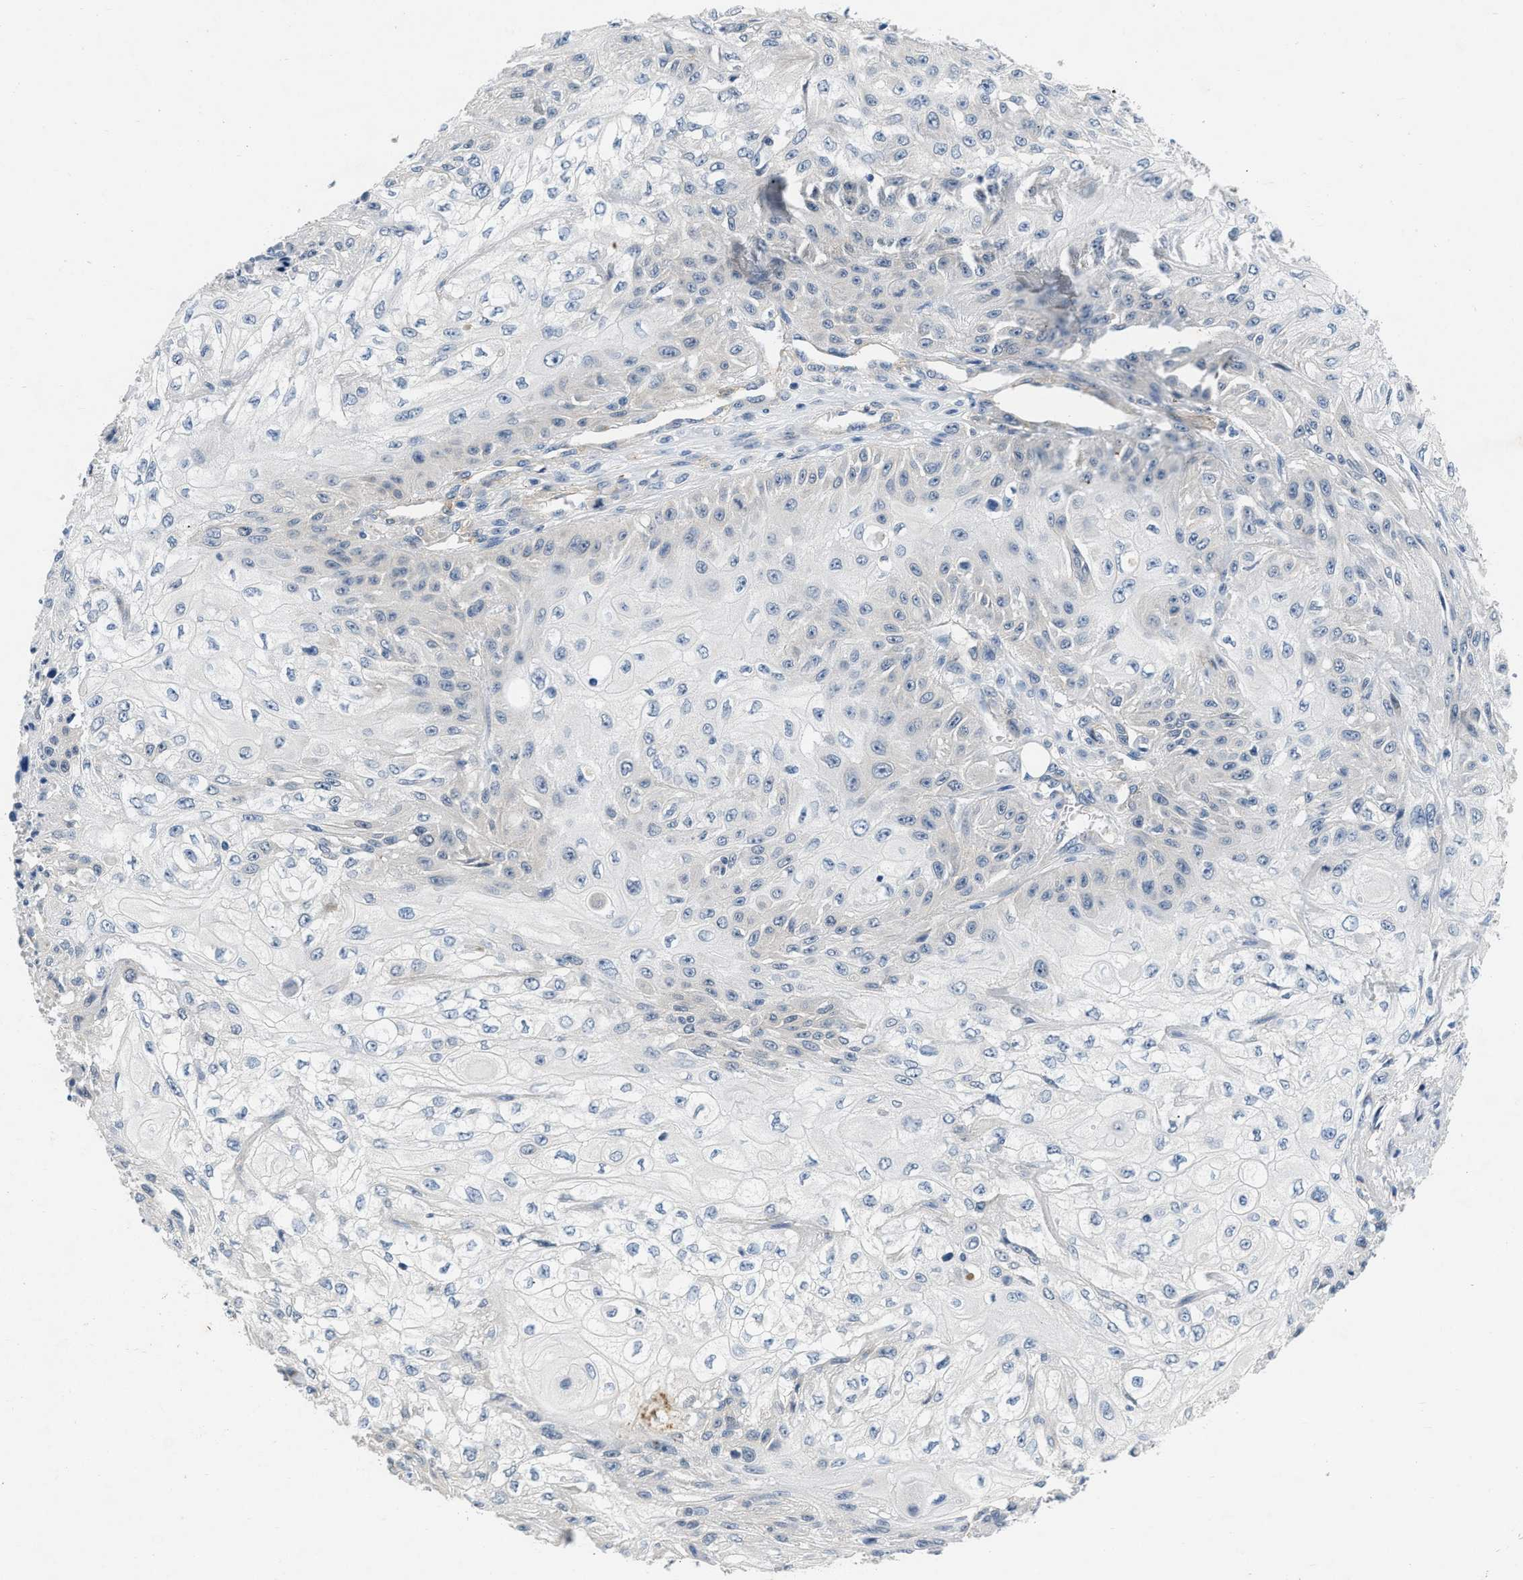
{"staining": {"intensity": "negative", "quantity": "none", "location": "none"}, "tissue": "skin cancer", "cell_type": "Tumor cells", "image_type": "cancer", "snomed": [{"axis": "morphology", "description": "Squamous cell carcinoma, NOS"}, {"axis": "morphology", "description": "Squamous cell carcinoma, metastatic, NOS"}, {"axis": "topography", "description": "Skin"}, {"axis": "topography", "description": "Lymph node"}], "caption": "This is a histopathology image of immunohistochemistry staining of skin cancer, which shows no staining in tumor cells.", "gene": "PDGFRA", "patient": {"sex": "male", "age": 75}}